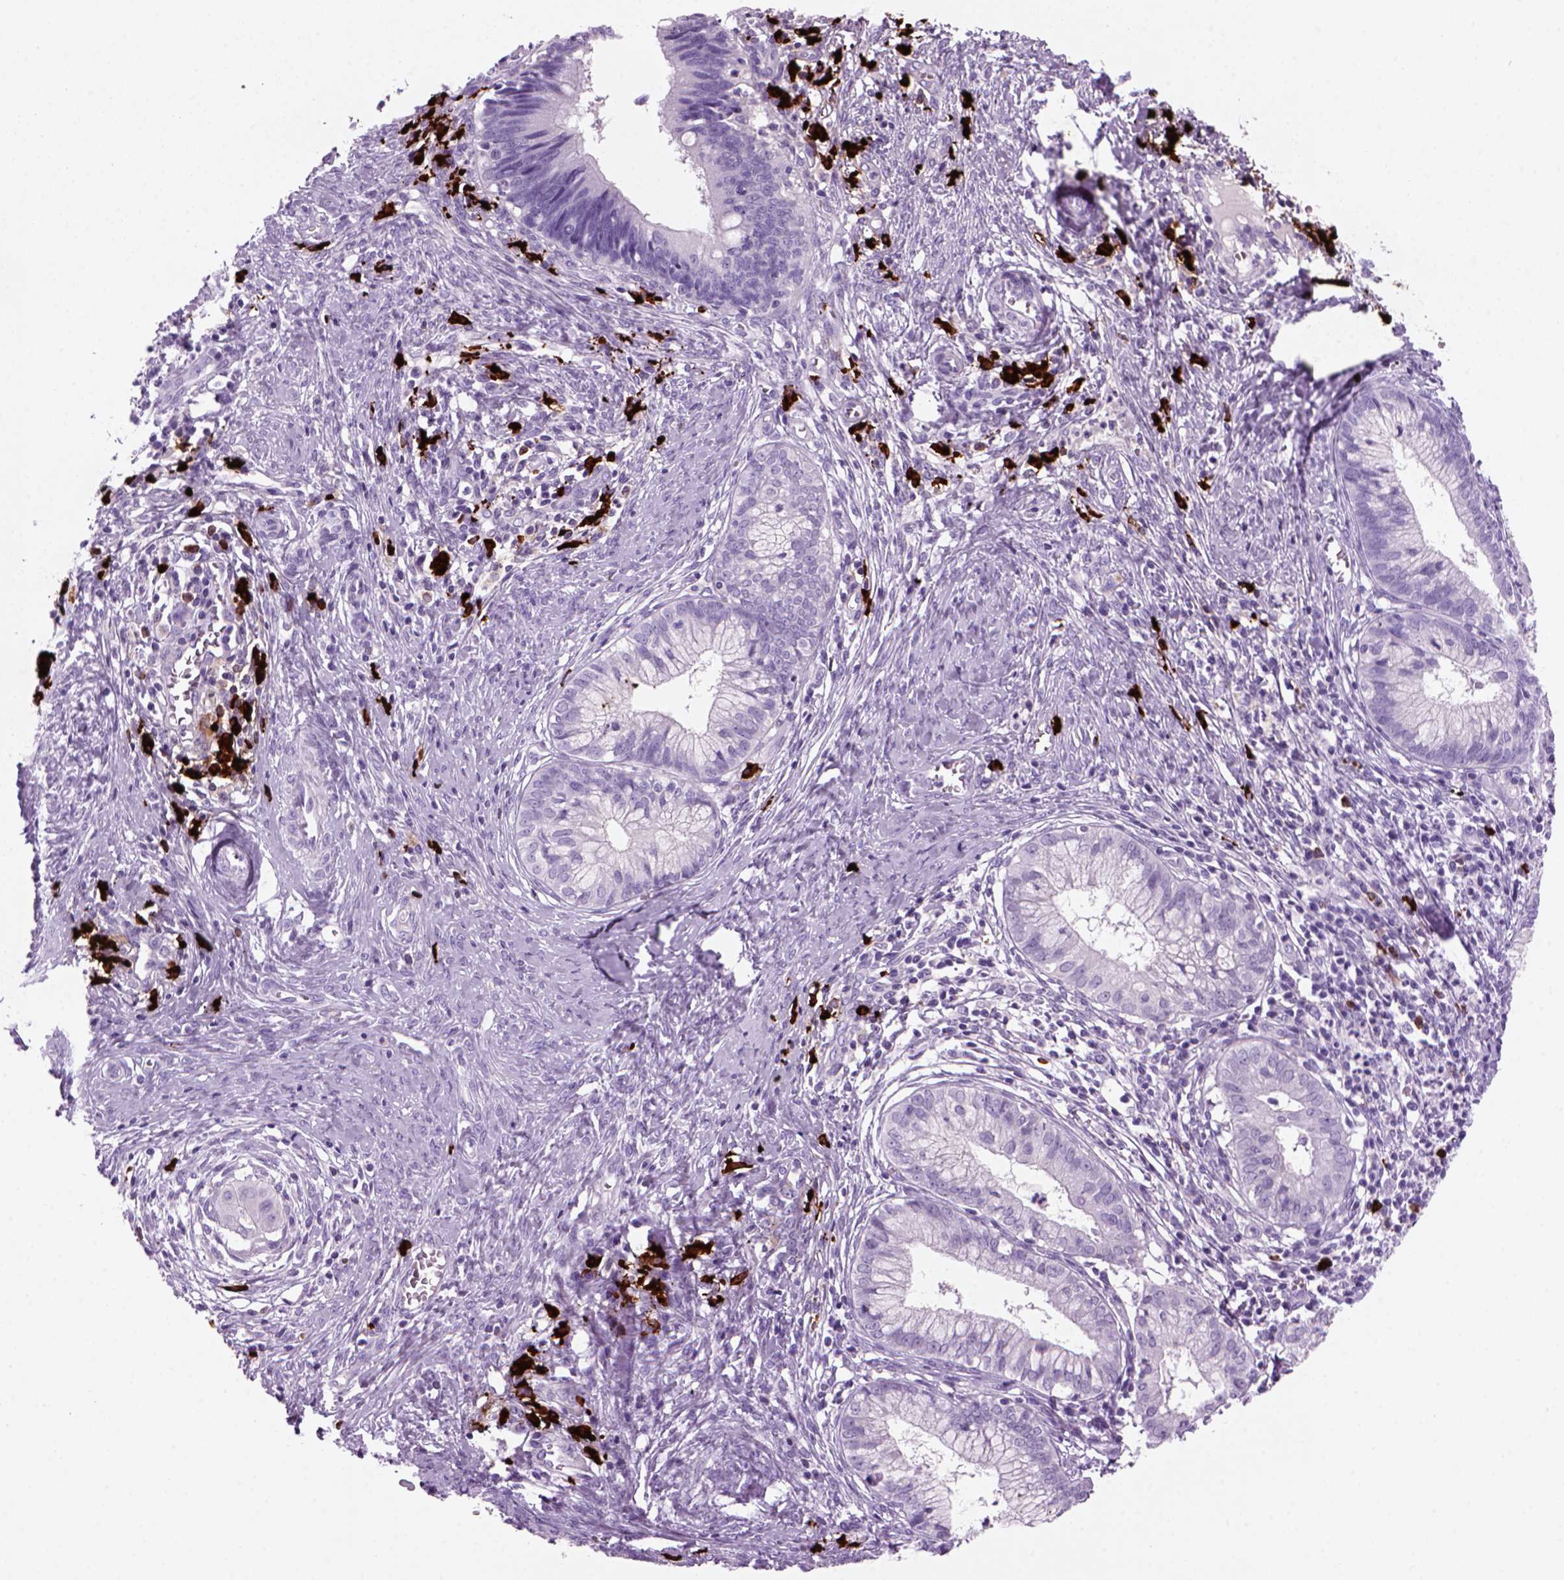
{"staining": {"intensity": "negative", "quantity": "none", "location": "none"}, "tissue": "cervical cancer", "cell_type": "Tumor cells", "image_type": "cancer", "snomed": [{"axis": "morphology", "description": "Adenocarcinoma, NOS"}, {"axis": "topography", "description": "Cervix"}], "caption": "Immunohistochemical staining of human cervical cancer (adenocarcinoma) exhibits no significant positivity in tumor cells.", "gene": "MZB1", "patient": {"sex": "female", "age": 42}}